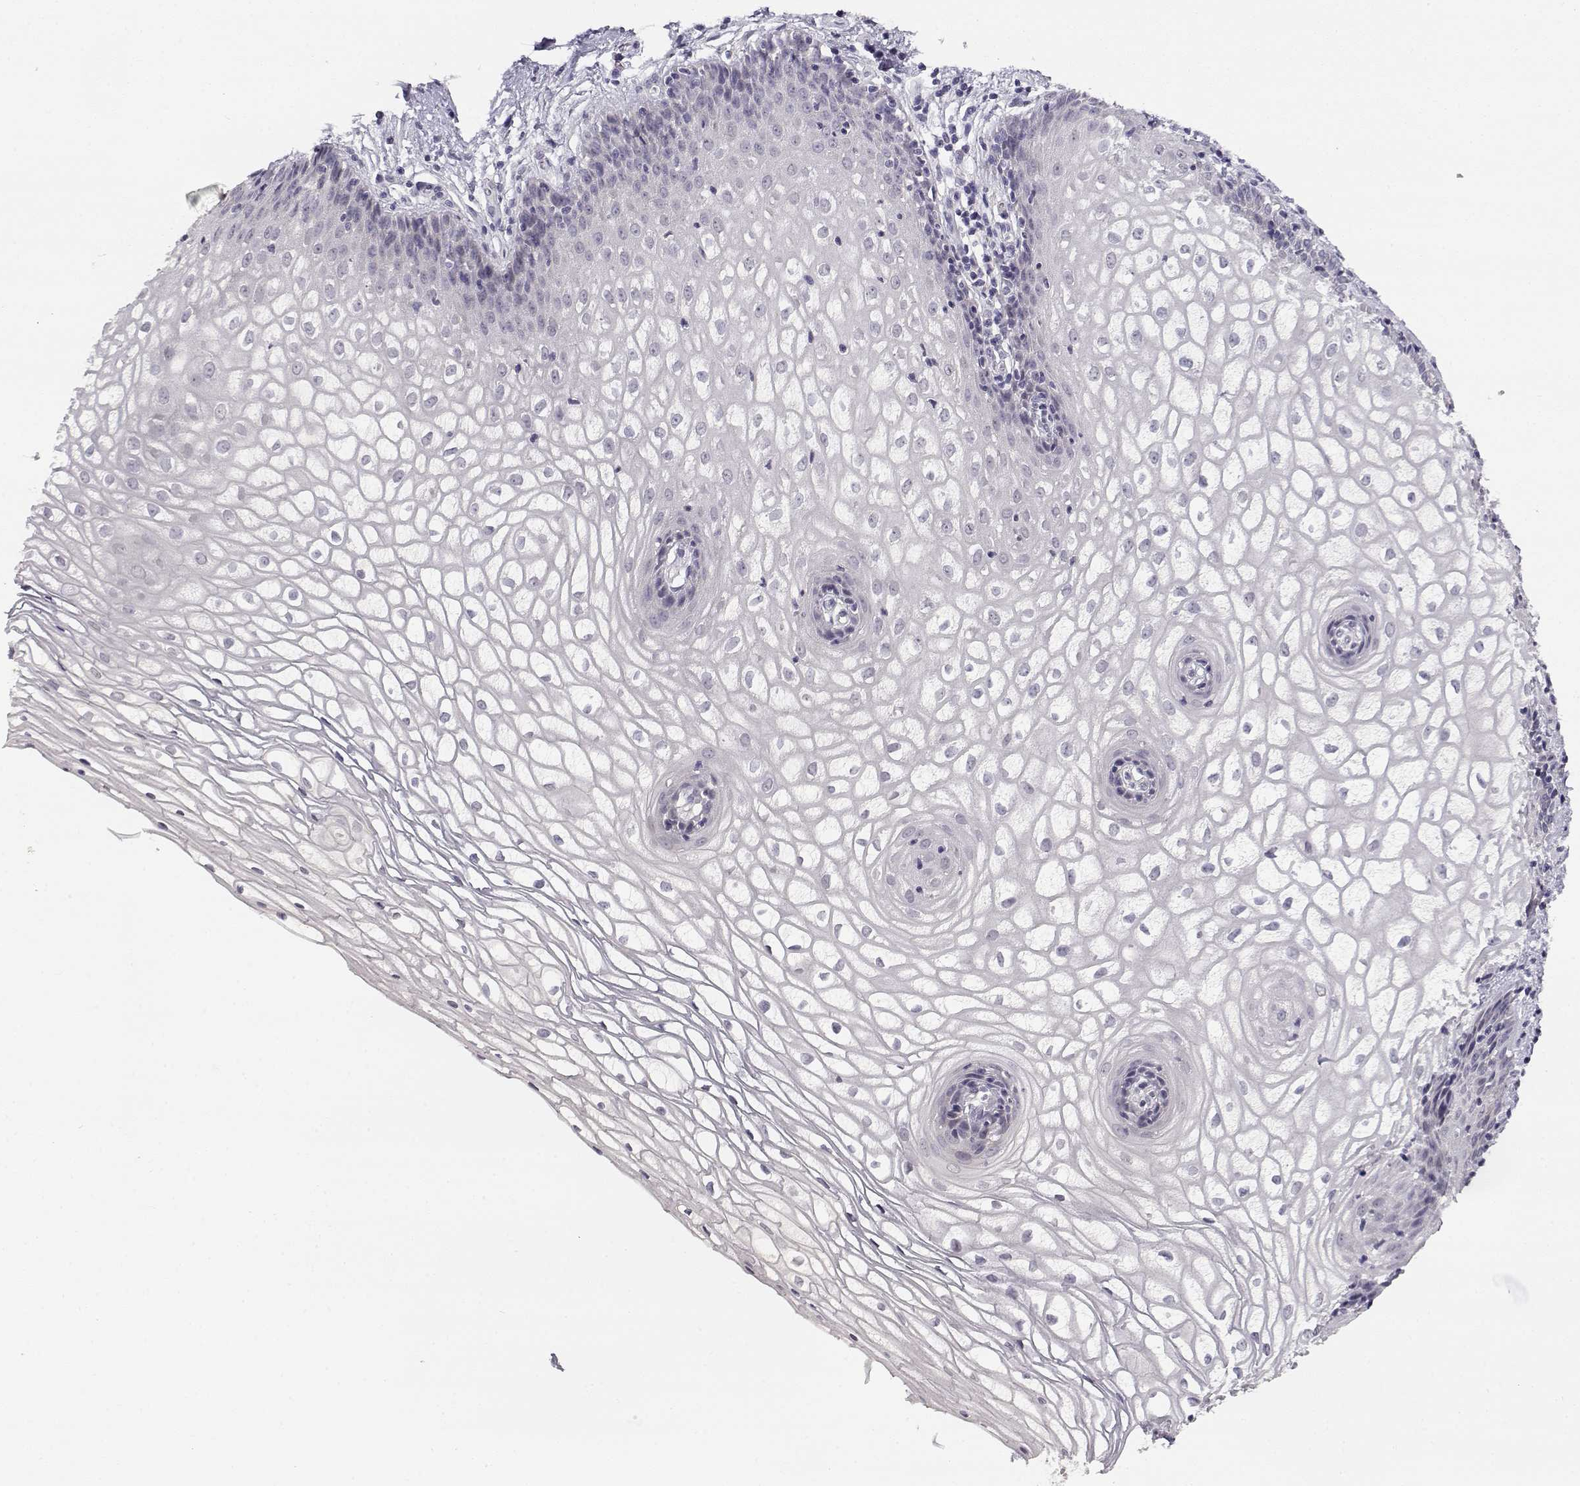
{"staining": {"intensity": "negative", "quantity": "none", "location": "none"}, "tissue": "vagina", "cell_type": "Squamous epithelial cells", "image_type": "normal", "snomed": [{"axis": "morphology", "description": "Normal tissue, NOS"}, {"axis": "topography", "description": "Vagina"}], "caption": "Micrograph shows no significant protein positivity in squamous epithelial cells of normal vagina. (DAB IHC, high magnification).", "gene": "RHOXF2", "patient": {"sex": "female", "age": 34}}